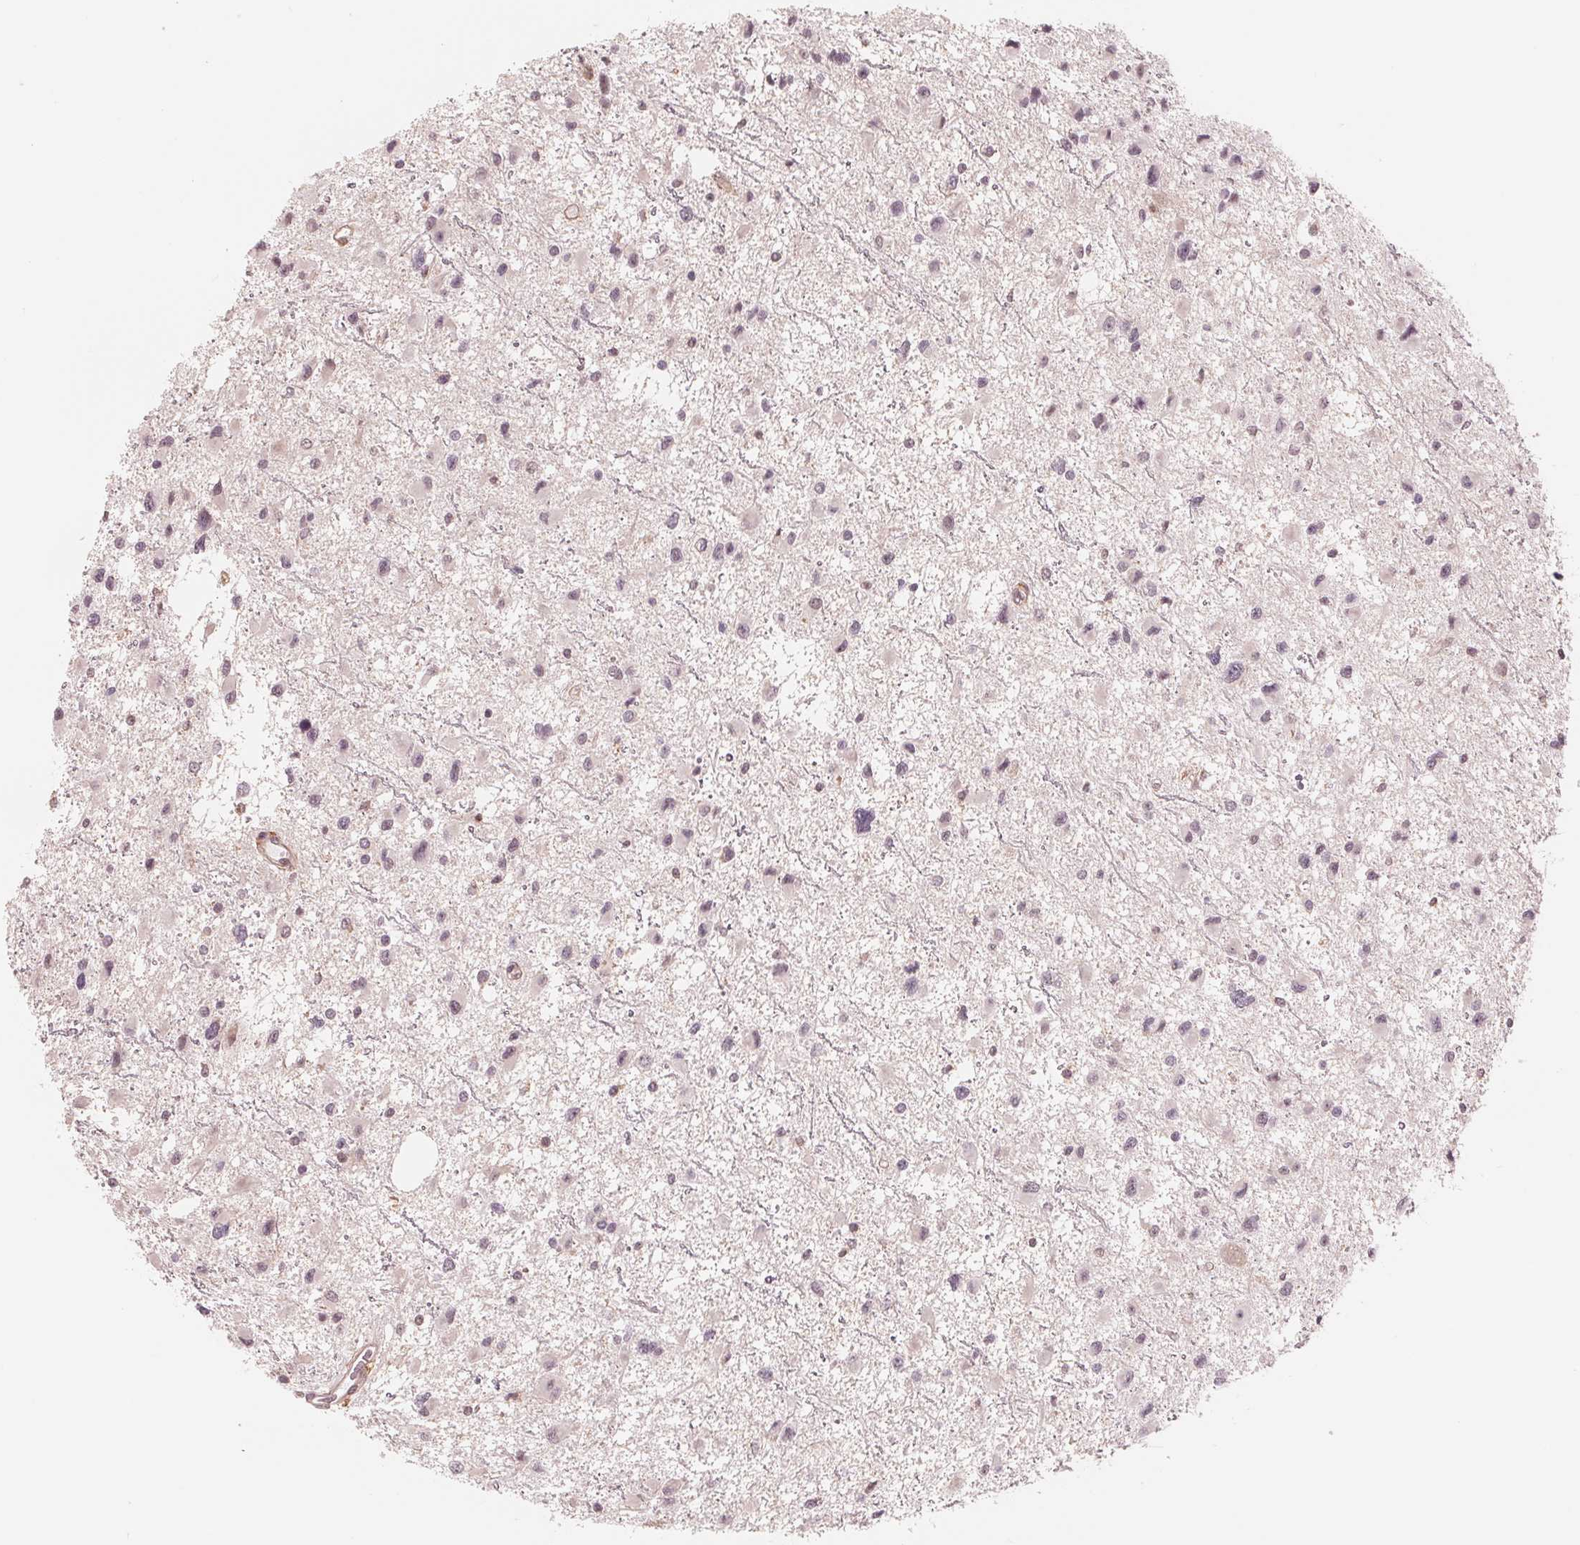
{"staining": {"intensity": "negative", "quantity": "none", "location": "none"}, "tissue": "glioma", "cell_type": "Tumor cells", "image_type": "cancer", "snomed": [{"axis": "morphology", "description": "Glioma, malignant, Low grade"}, {"axis": "topography", "description": "Brain"}], "caption": "Malignant glioma (low-grade) stained for a protein using immunohistochemistry reveals no expression tumor cells.", "gene": "IL9R", "patient": {"sex": "female", "age": 32}}